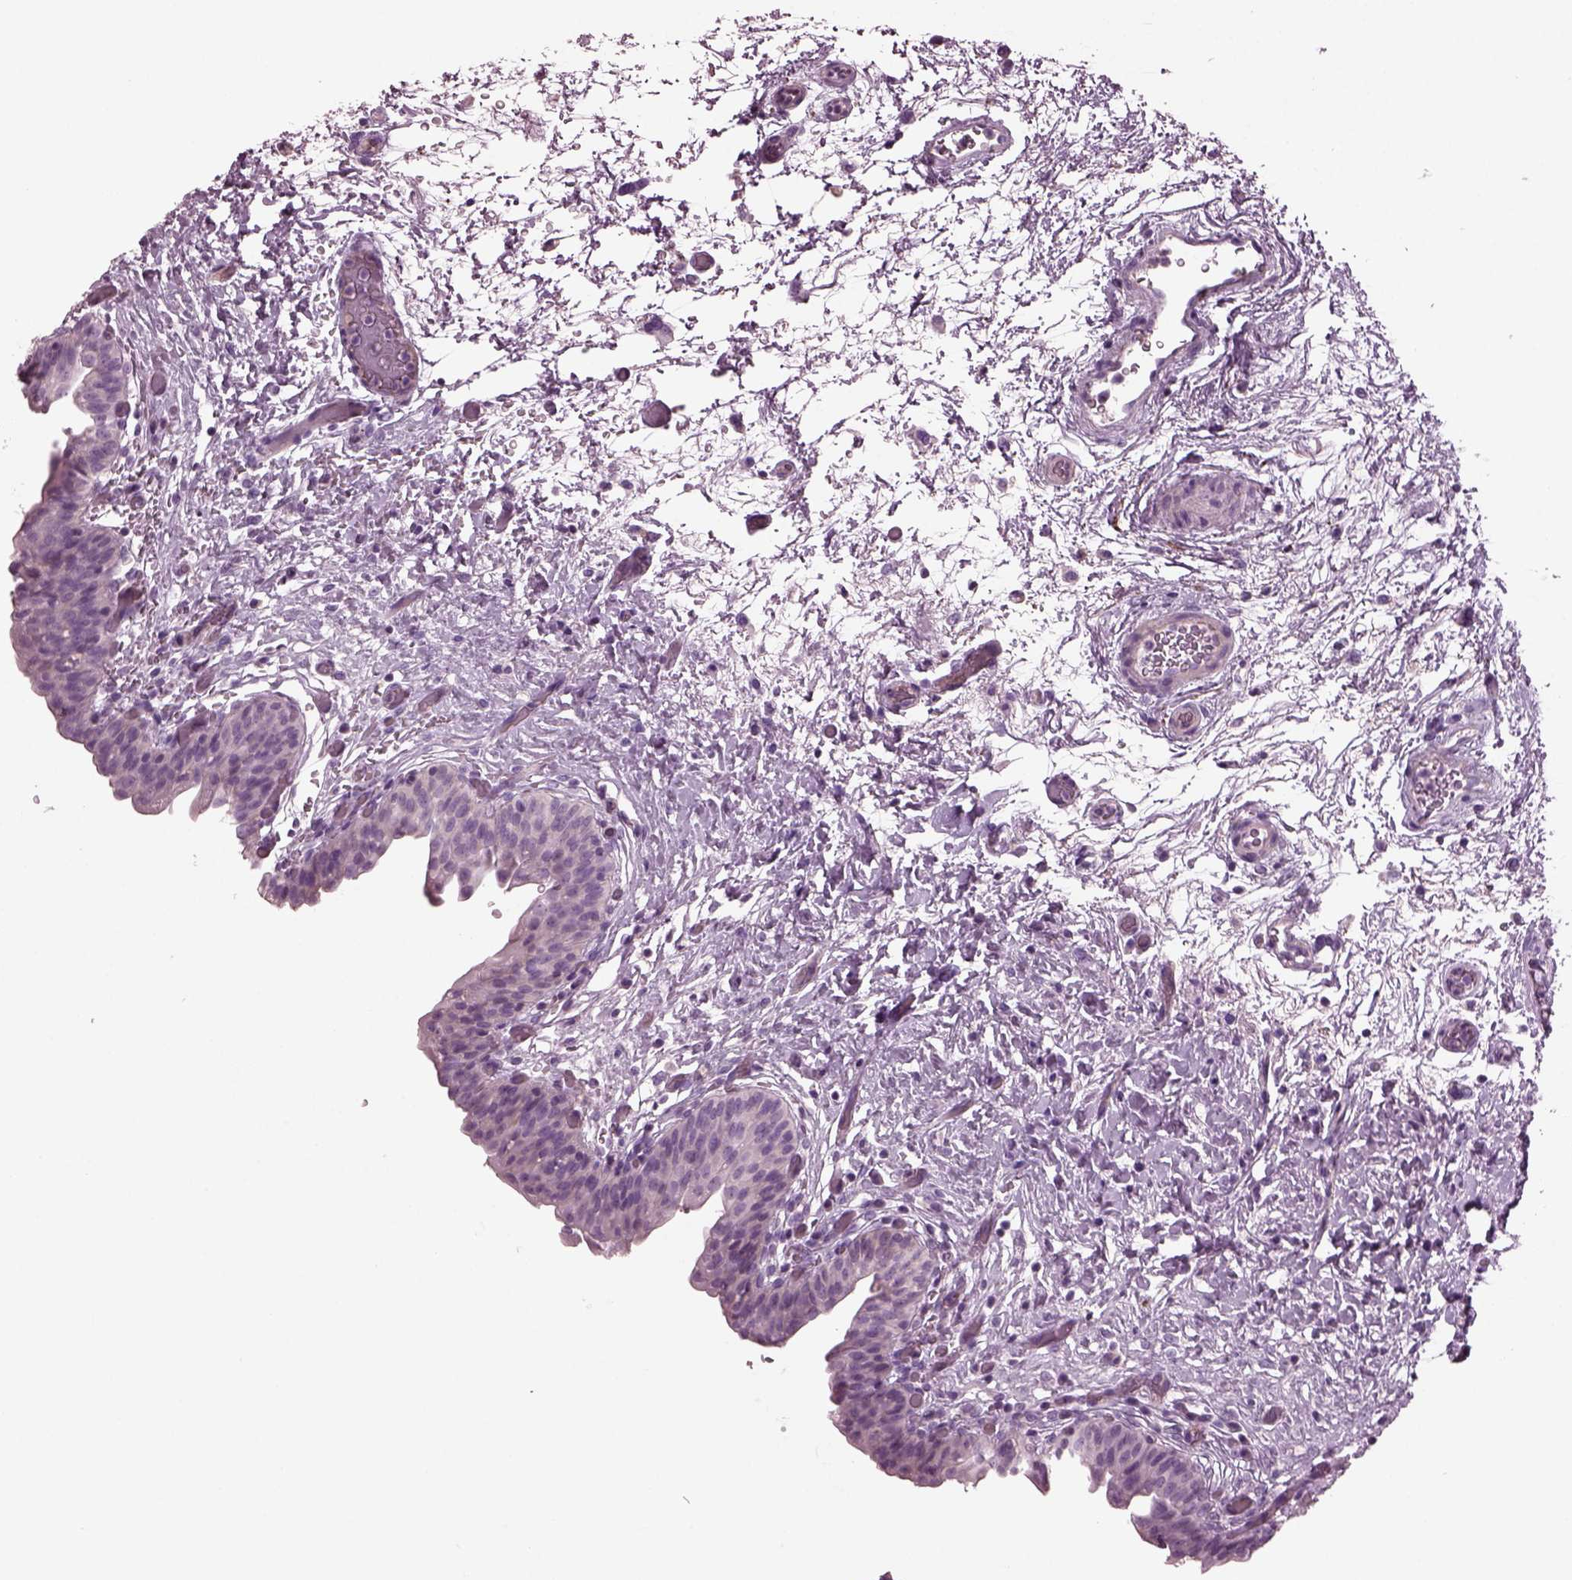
{"staining": {"intensity": "weak", "quantity": "<25%", "location": "cytoplasmic/membranous"}, "tissue": "urinary bladder", "cell_type": "Urothelial cells", "image_type": "normal", "snomed": [{"axis": "morphology", "description": "Normal tissue, NOS"}, {"axis": "topography", "description": "Urinary bladder"}], "caption": "Immunohistochemical staining of normal human urinary bladder exhibits no significant staining in urothelial cells. (Immunohistochemistry, brightfield microscopy, high magnification).", "gene": "GDF11", "patient": {"sex": "male", "age": 69}}